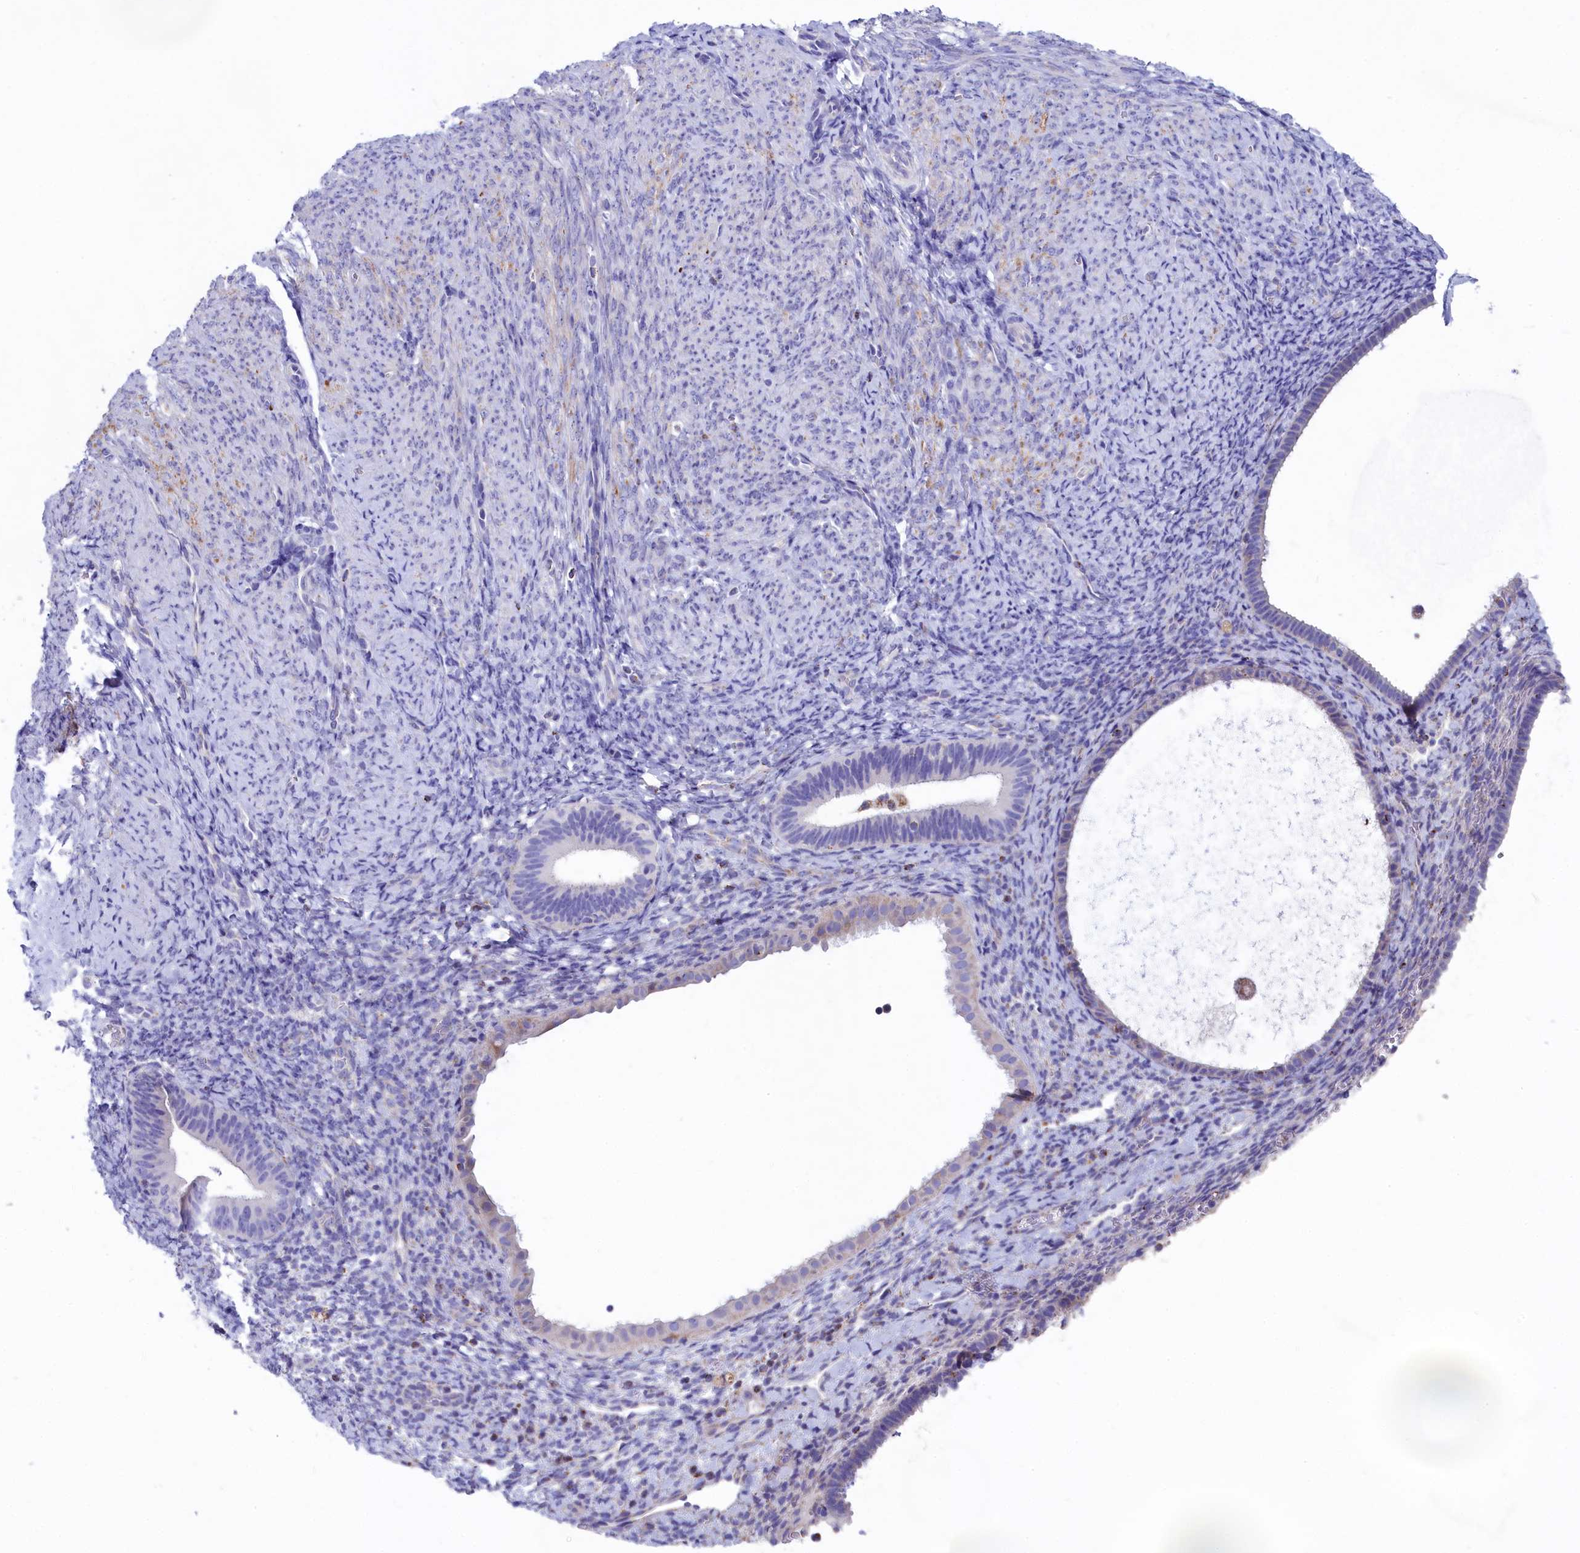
{"staining": {"intensity": "negative", "quantity": "none", "location": "none"}, "tissue": "endometrium", "cell_type": "Cells in endometrial stroma", "image_type": "normal", "snomed": [{"axis": "morphology", "description": "Normal tissue, NOS"}, {"axis": "topography", "description": "Endometrium"}], "caption": "Immunohistochemical staining of unremarkable human endometrium shows no significant expression in cells in endometrial stroma. (DAB (3,3'-diaminobenzidine) immunohistochemistry (IHC), high magnification).", "gene": "PRDM12", "patient": {"sex": "female", "age": 65}}